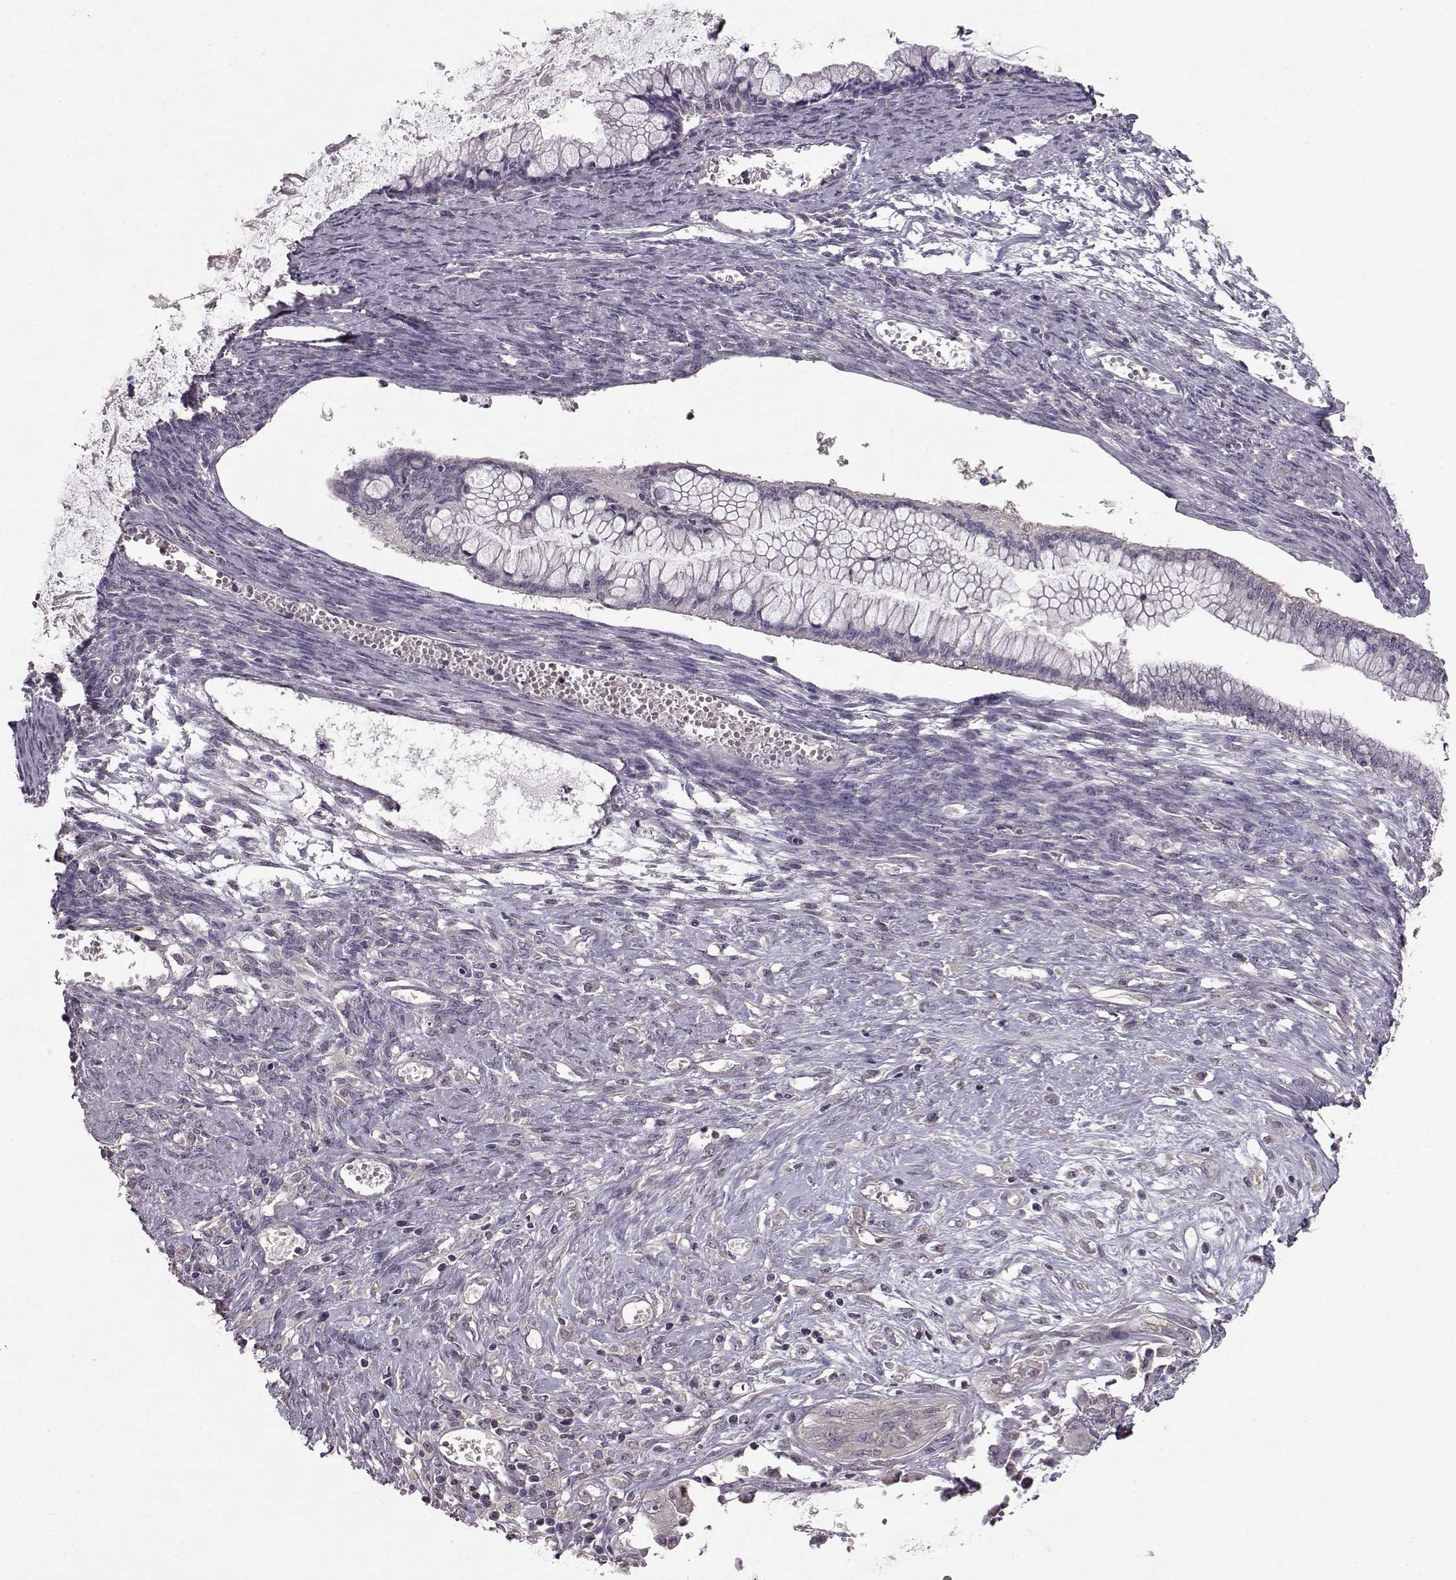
{"staining": {"intensity": "negative", "quantity": "none", "location": "none"}, "tissue": "ovarian cancer", "cell_type": "Tumor cells", "image_type": "cancer", "snomed": [{"axis": "morphology", "description": "Cystadenocarcinoma, mucinous, NOS"}, {"axis": "topography", "description": "Ovary"}], "caption": "Ovarian mucinous cystadenocarcinoma stained for a protein using immunohistochemistry (IHC) shows no staining tumor cells.", "gene": "PMCH", "patient": {"sex": "female", "age": 67}}